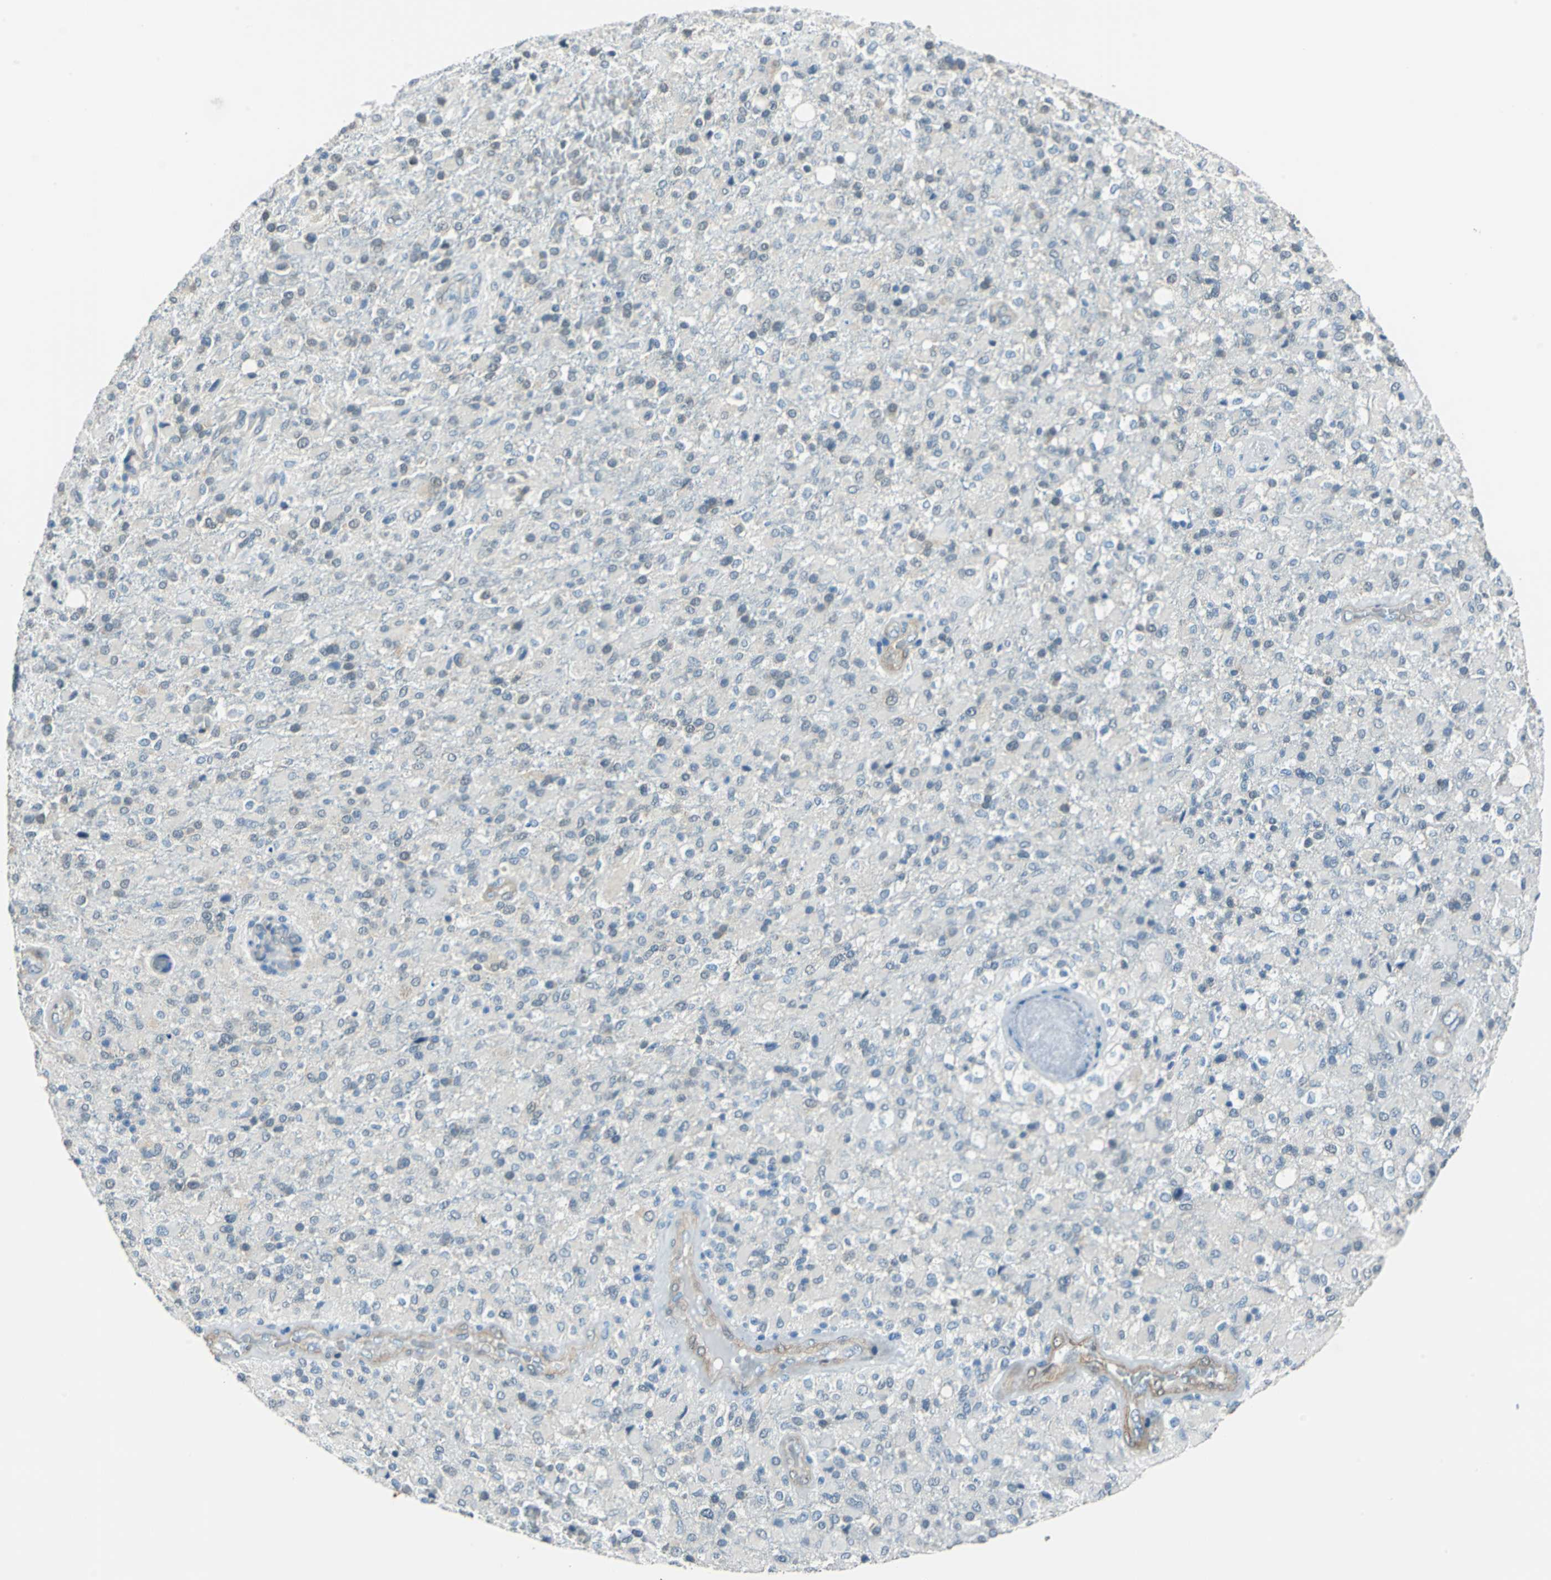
{"staining": {"intensity": "weak", "quantity": "<25%", "location": "cytoplasmic/membranous"}, "tissue": "glioma", "cell_type": "Tumor cells", "image_type": "cancer", "snomed": [{"axis": "morphology", "description": "Glioma, malignant, High grade"}, {"axis": "topography", "description": "Brain"}], "caption": "Tumor cells are negative for protein expression in human malignant glioma (high-grade).", "gene": "FKBP4", "patient": {"sex": "male", "age": 71}}